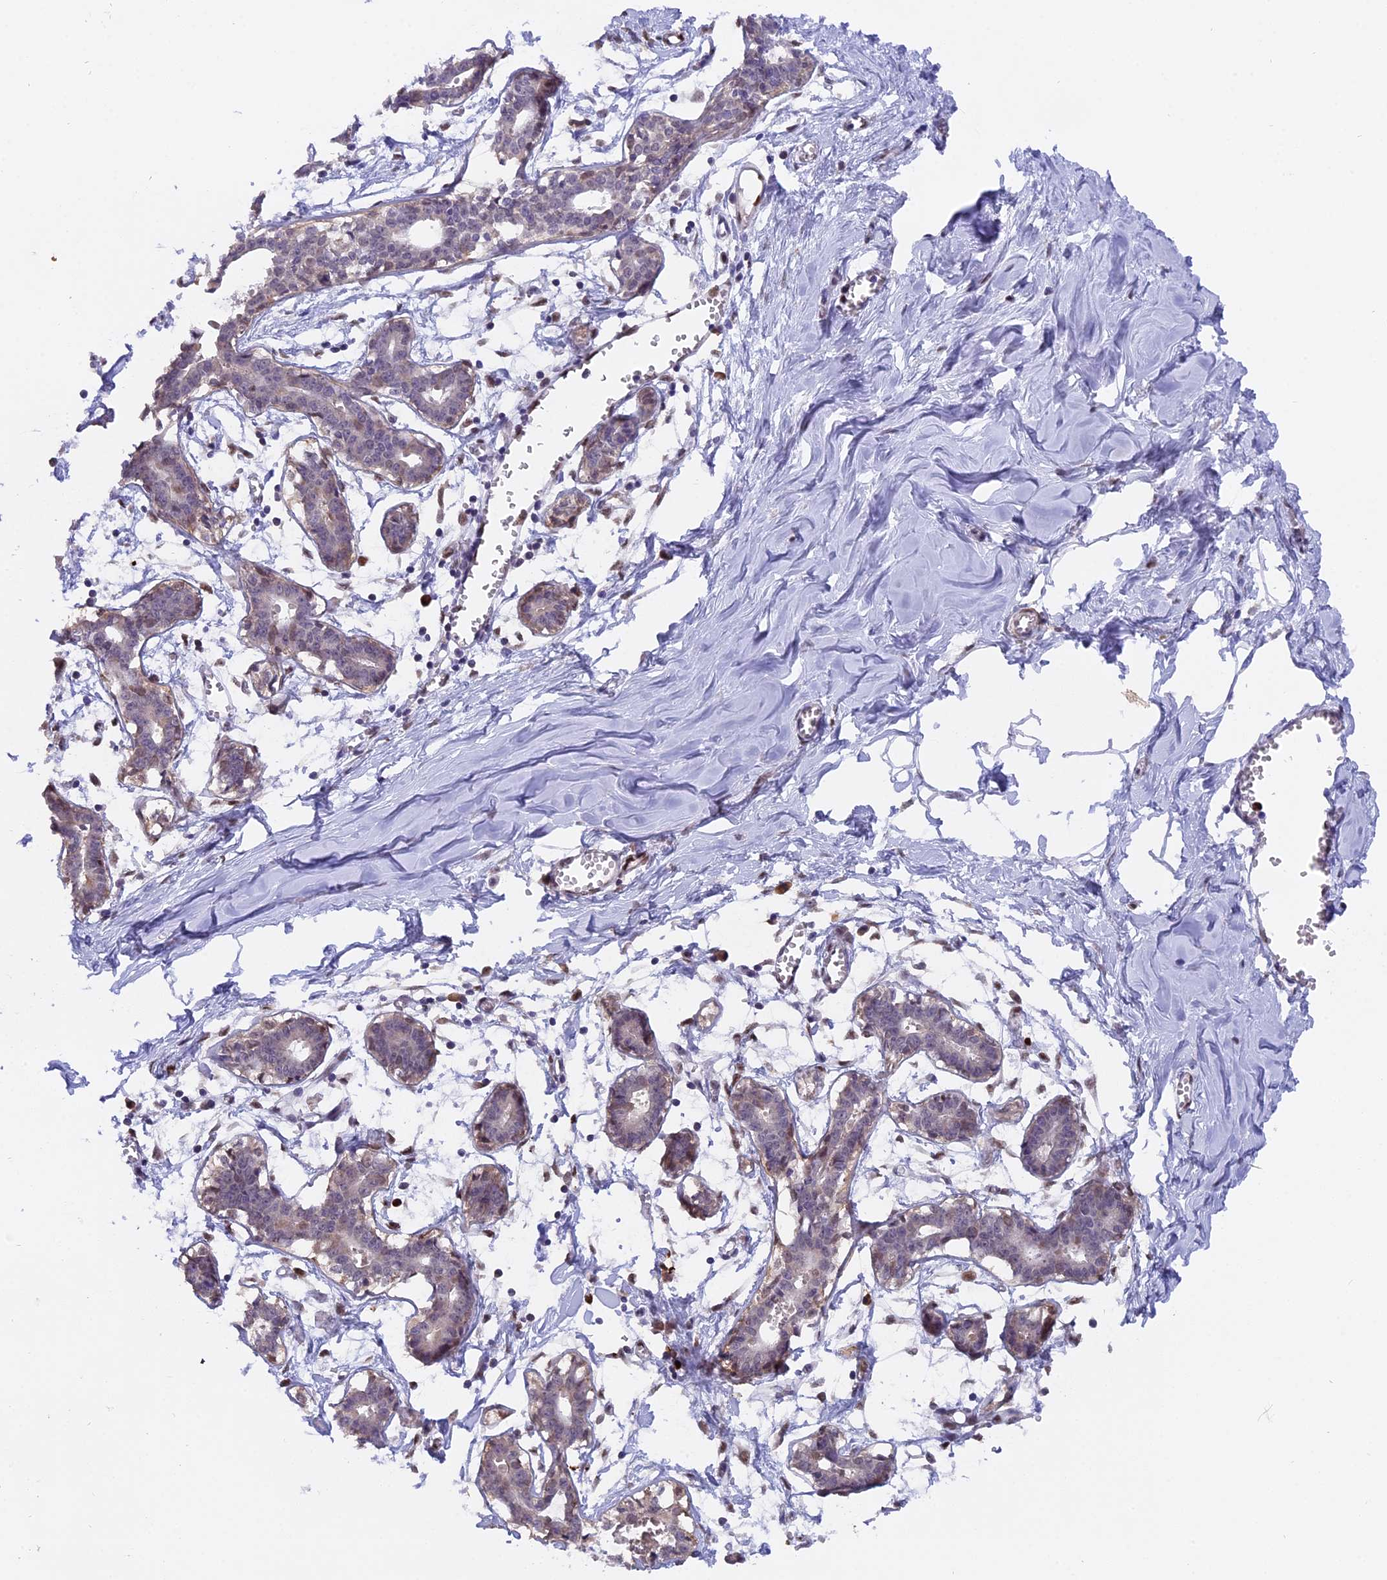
{"staining": {"intensity": "negative", "quantity": "none", "location": "none"}, "tissue": "breast", "cell_type": "Adipocytes", "image_type": "normal", "snomed": [{"axis": "morphology", "description": "Normal tissue, NOS"}, {"axis": "topography", "description": "Breast"}], "caption": "This micrograph is of unremarkable breast stained with immunohistochemistry to label a protein in brown with the nuclei are counter-stained blue. There is no expression in adipocytes.", "gene": "FAM118B", "patient": {"sex": "female", "age": 27}}